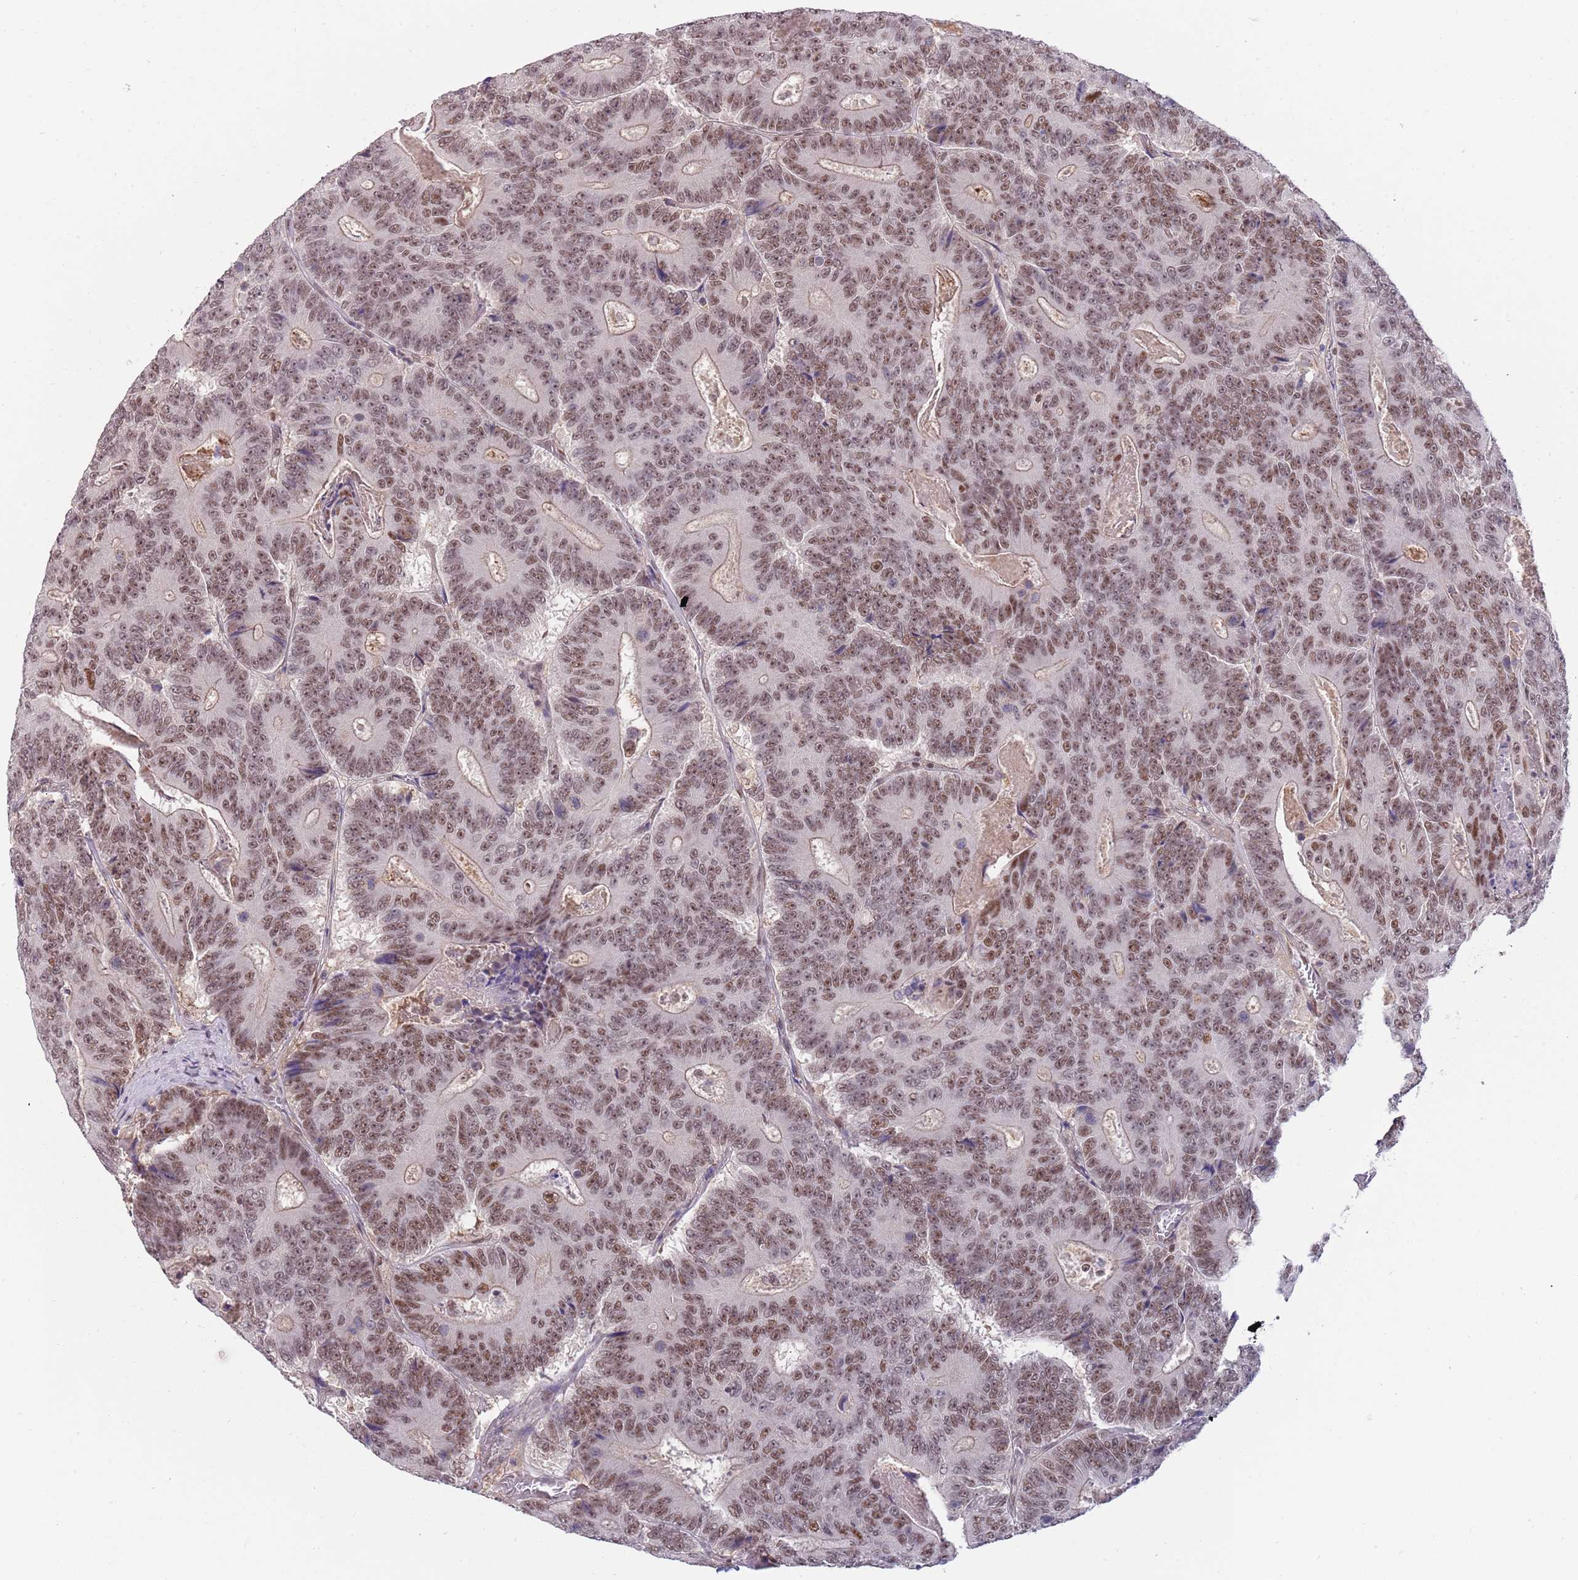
{"staining": {"intensity": "moderate", "quantity": ">75%", "location": "cytoplasmic/membranous"}, "tissue": "colorectal cancer", "cell_type": "Tumor cells", "image_type": "cancer", "snomed": [{"axis": "morphology", "description": "Adenocarcinoma, NOS"}, {"axis": "topography", "description": "Colon"}], "caption": "Adenocarcinoma (colorectal) stained with a brown dye shows moderate cytoplasmic/membranous positive expression in approximately >75% of tumor cells.", "gene": "ZBTB7A", "patient": {"sex": "male", "age": 83}}